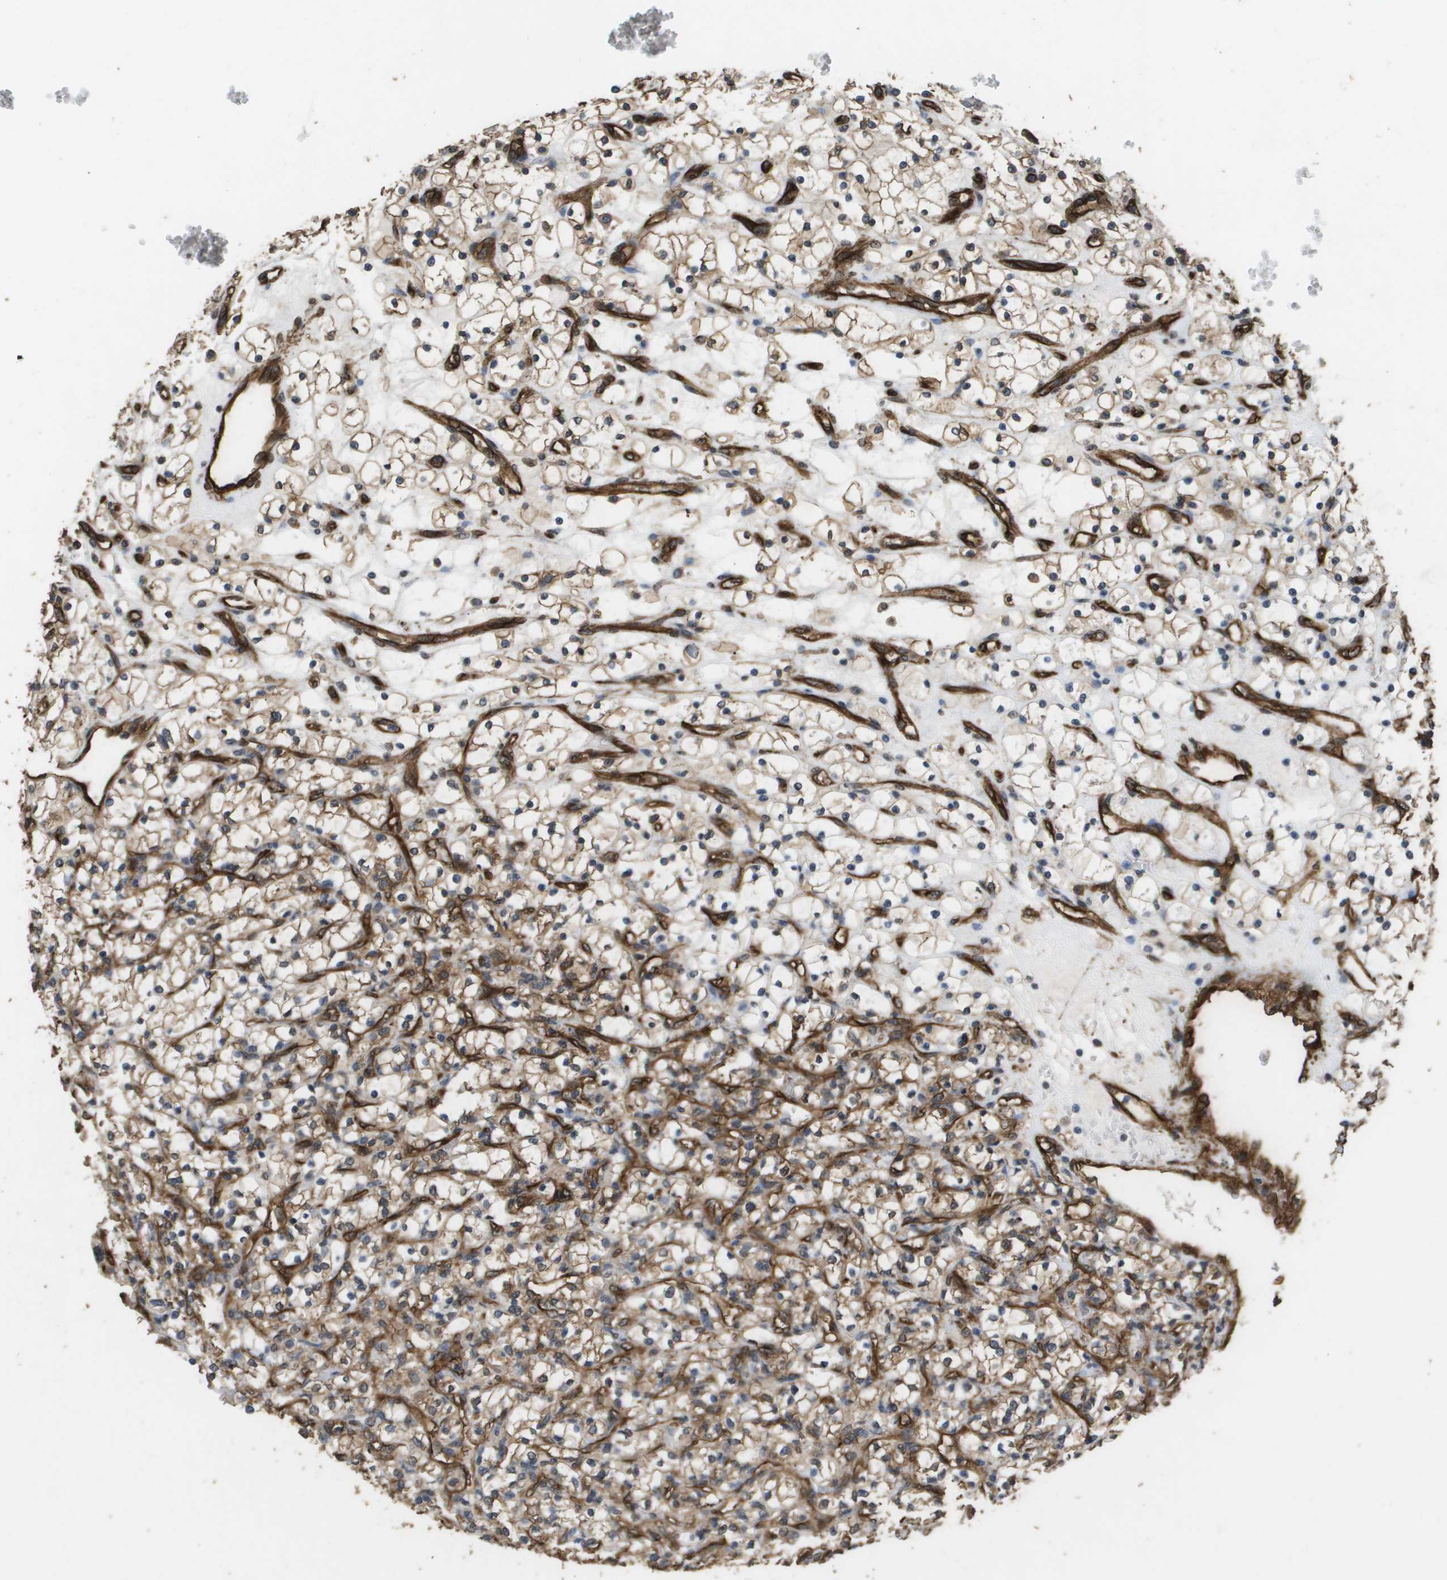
{"staining": {"intensity": "moderate", "quantity": ">75%", "location": "cytoplasmic/membranous"}, "tissue": "renal cancer", "cell_type": "Tumor cells", "image_type": "cancer", "snomed": [{"axis": "morphology", "description": "Adenocarcinoma, NOS"}, {"axis": "topography", "description": "Kidney"}], "caption": "Human renal adenocarcinoma stained with a brown dye shows moderate cytoplasmic/membranous positive expression in about >75% of tumor cells.", "gene": "AAMP", "patient": {"sex": "female", "age": 69}}